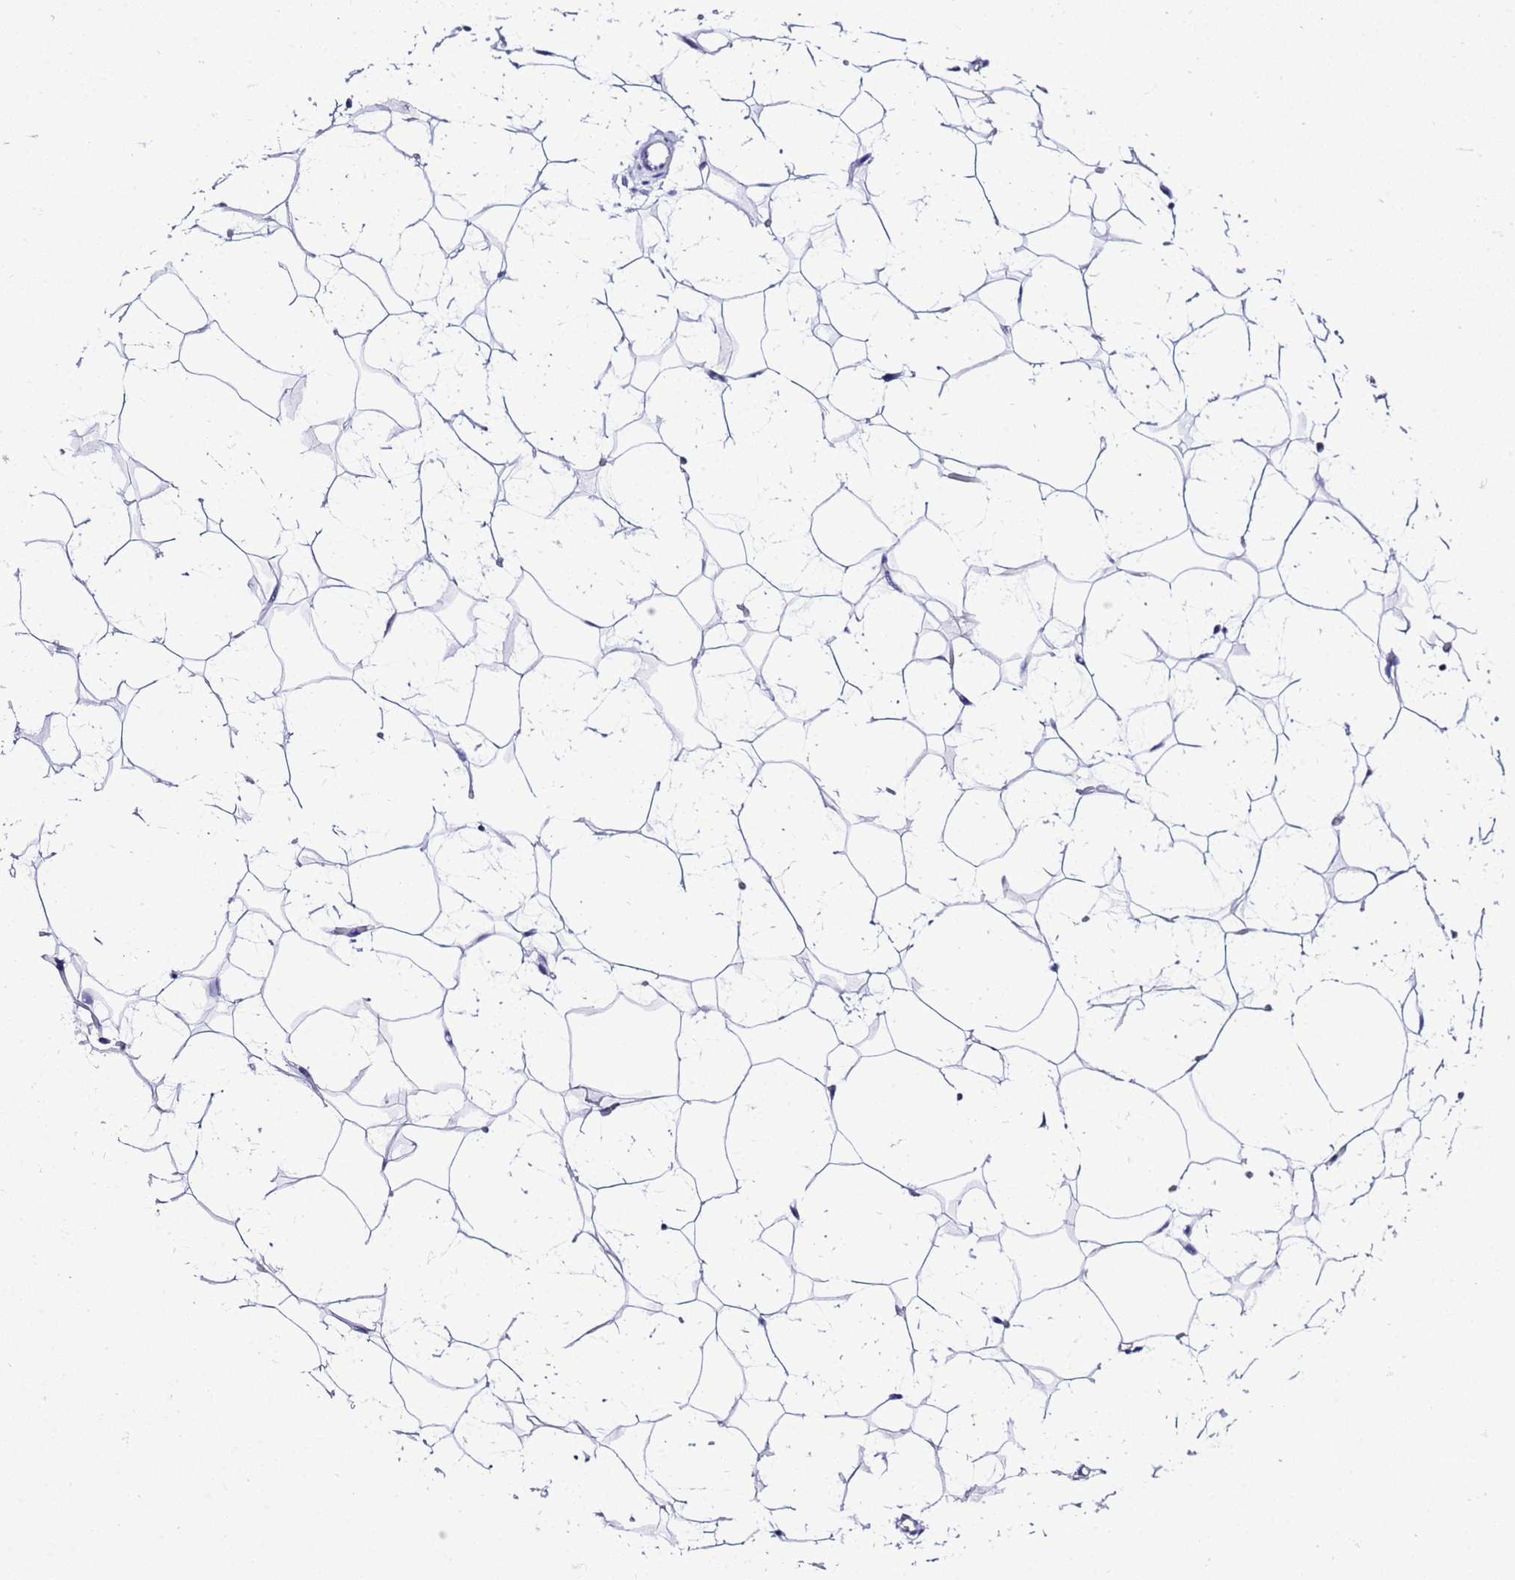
{"staining": {"intensity": "negative", "quantity": "none", "location": "none"}, "tissue": "adipose tissue", "cell_type": "Adipocytes", "image_type": "normal", "snomed": [{"axis": "morphology", "description": "Normal tissue, NOS"}, {"axis": "topography", "description": "Breast"}], "caption": "This is a photomicrograph of immunohistochemistry staining of benign adipose tissue, which shows no staining in adipocytes. (DAB (3,3'-diaminobenzidine) immunohistochemistry visualized using brightfield microscopy, high magnification).", "gene": "ZNF417", "patient": {"sex": "female", "age": 26}}